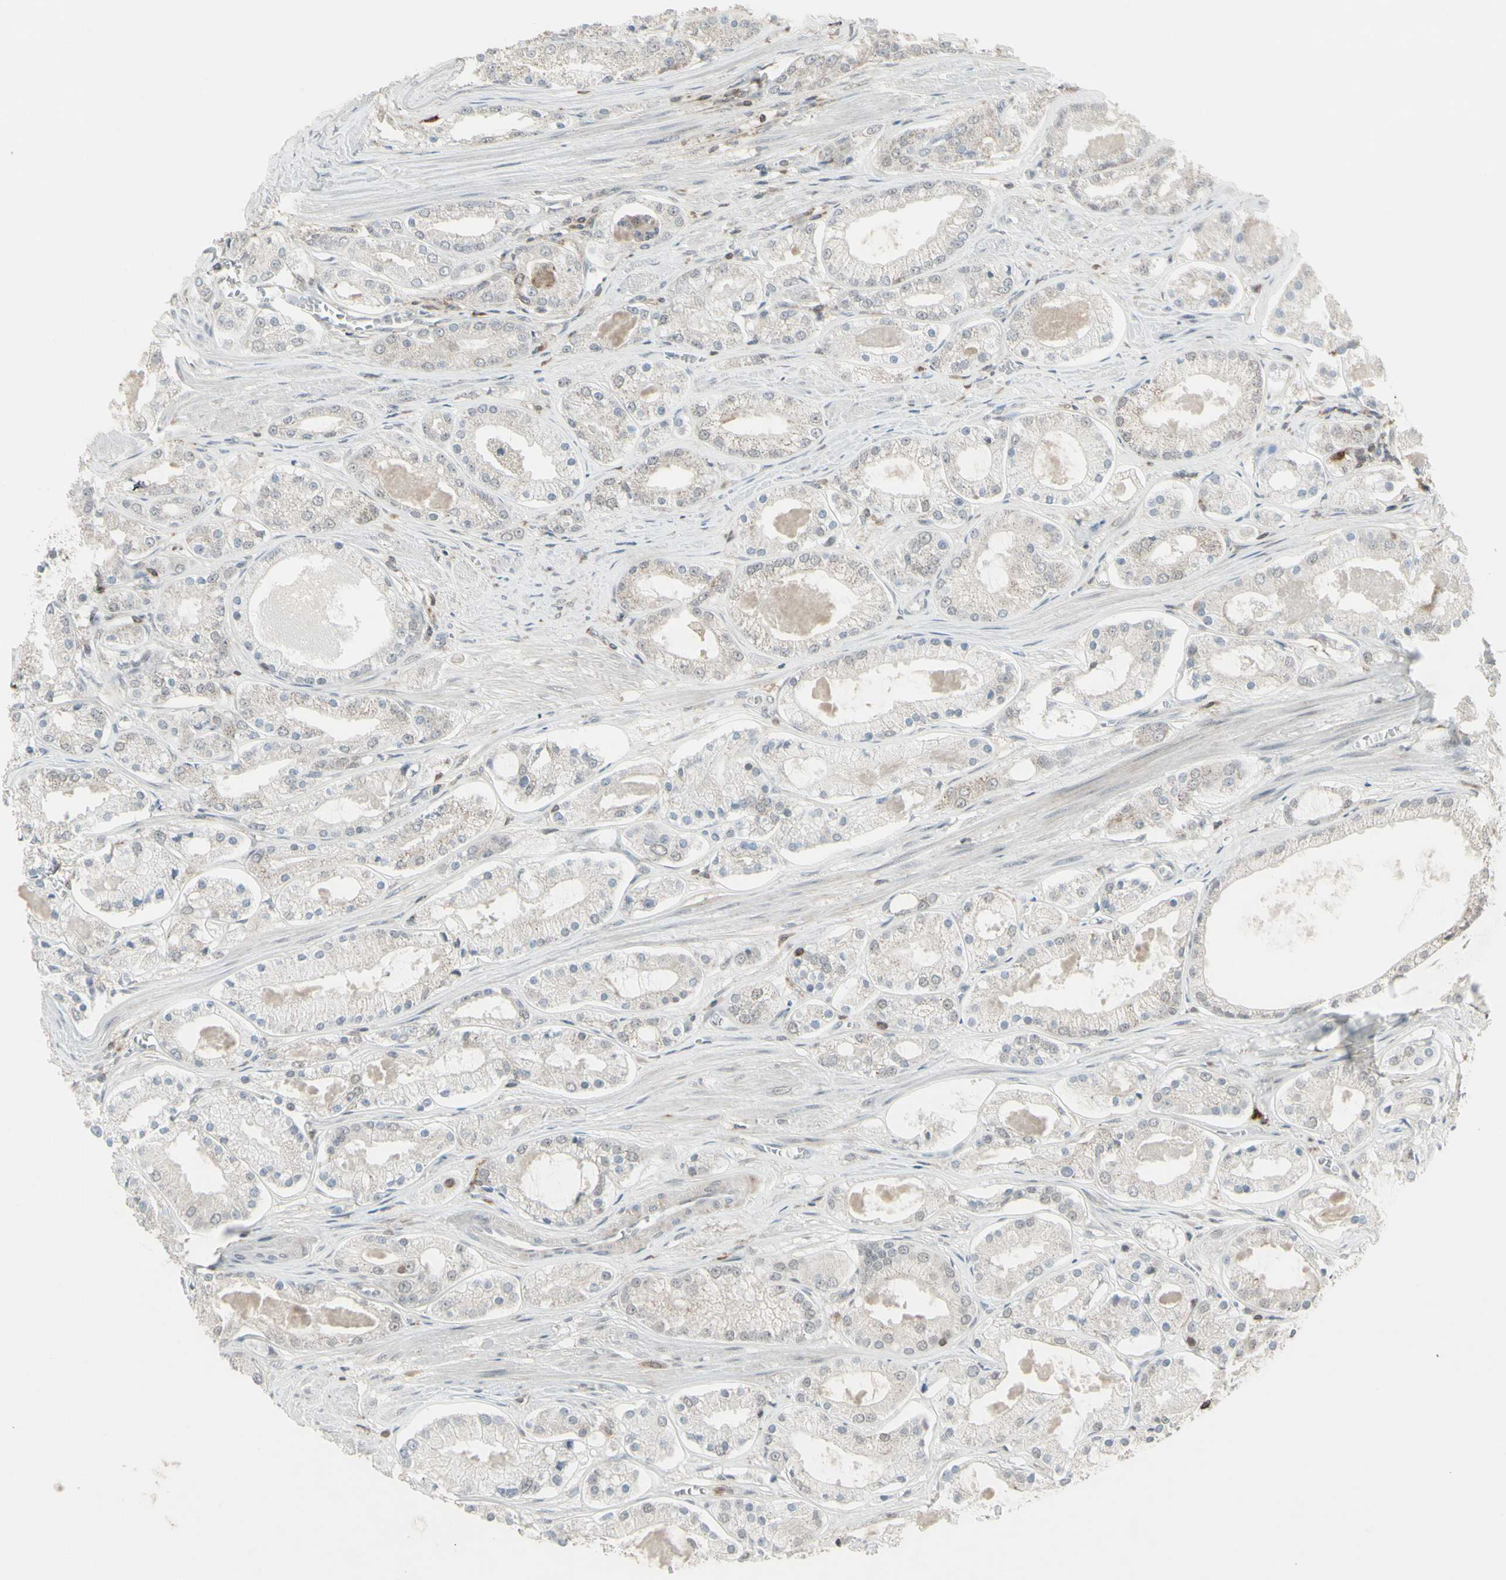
{"staining": {"intensity": "negative", "quantity": "none", "location": "none"}, "tissue": "prostate cancer", "cell_type": "Tumor cells", "image_type": "cancer", "snomed": [{"axis": "morphology", "description": "Adenocarcinoma, High grade"}, {"axis": "topography", "description": "Prostate"}], "caption": "Adenocarcinoma (high-grade) (prostate) was stained to show a protein in brown. There is no significant staining in tumor cells.", "gene": "SAMSN1", "patient": {"sex": "male", "age": 66}}